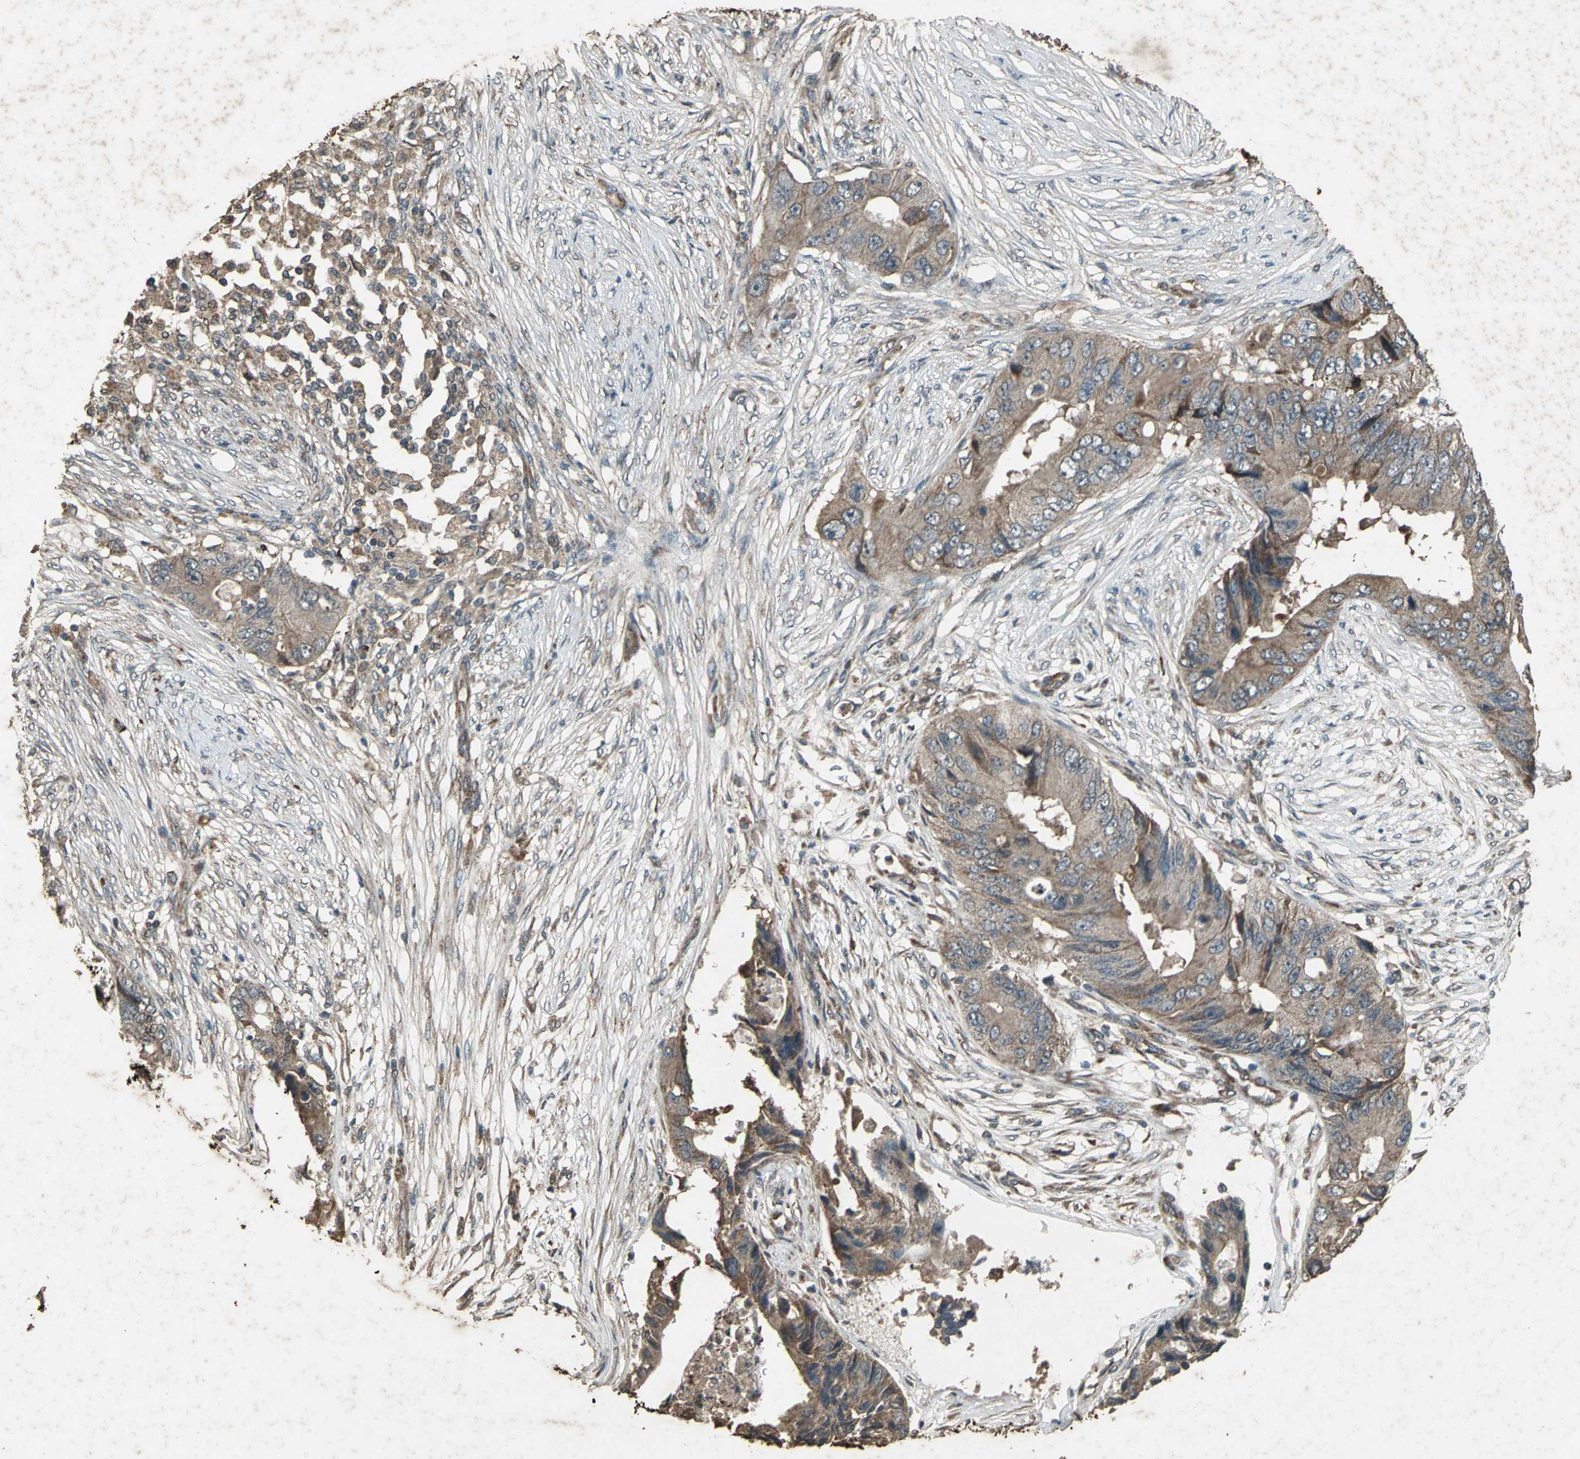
{"staining": {"intensity": "moderate", "quantity": ">75%", "location": "cytoplasmic/membranous"}, "tissue": "colorectal cancer", "cell_type": "Tumor cells", "image_type": "cancer", "snomed": [{"axis": "morphology", "description": "Adenocarcinoma, NOS"}, {"axis": "topography", "description": "Colon"}], "caption": "Immunohistochemistry (IHC) micrograph of colorectal cancer stained for a protein (brown), which shows medium levels of moderate cytoplasmic/membranous expression in approximately >75% of tumor cells.", "gene": "SEPTIN4", "patient": {"sex": "male", "age": 71}}